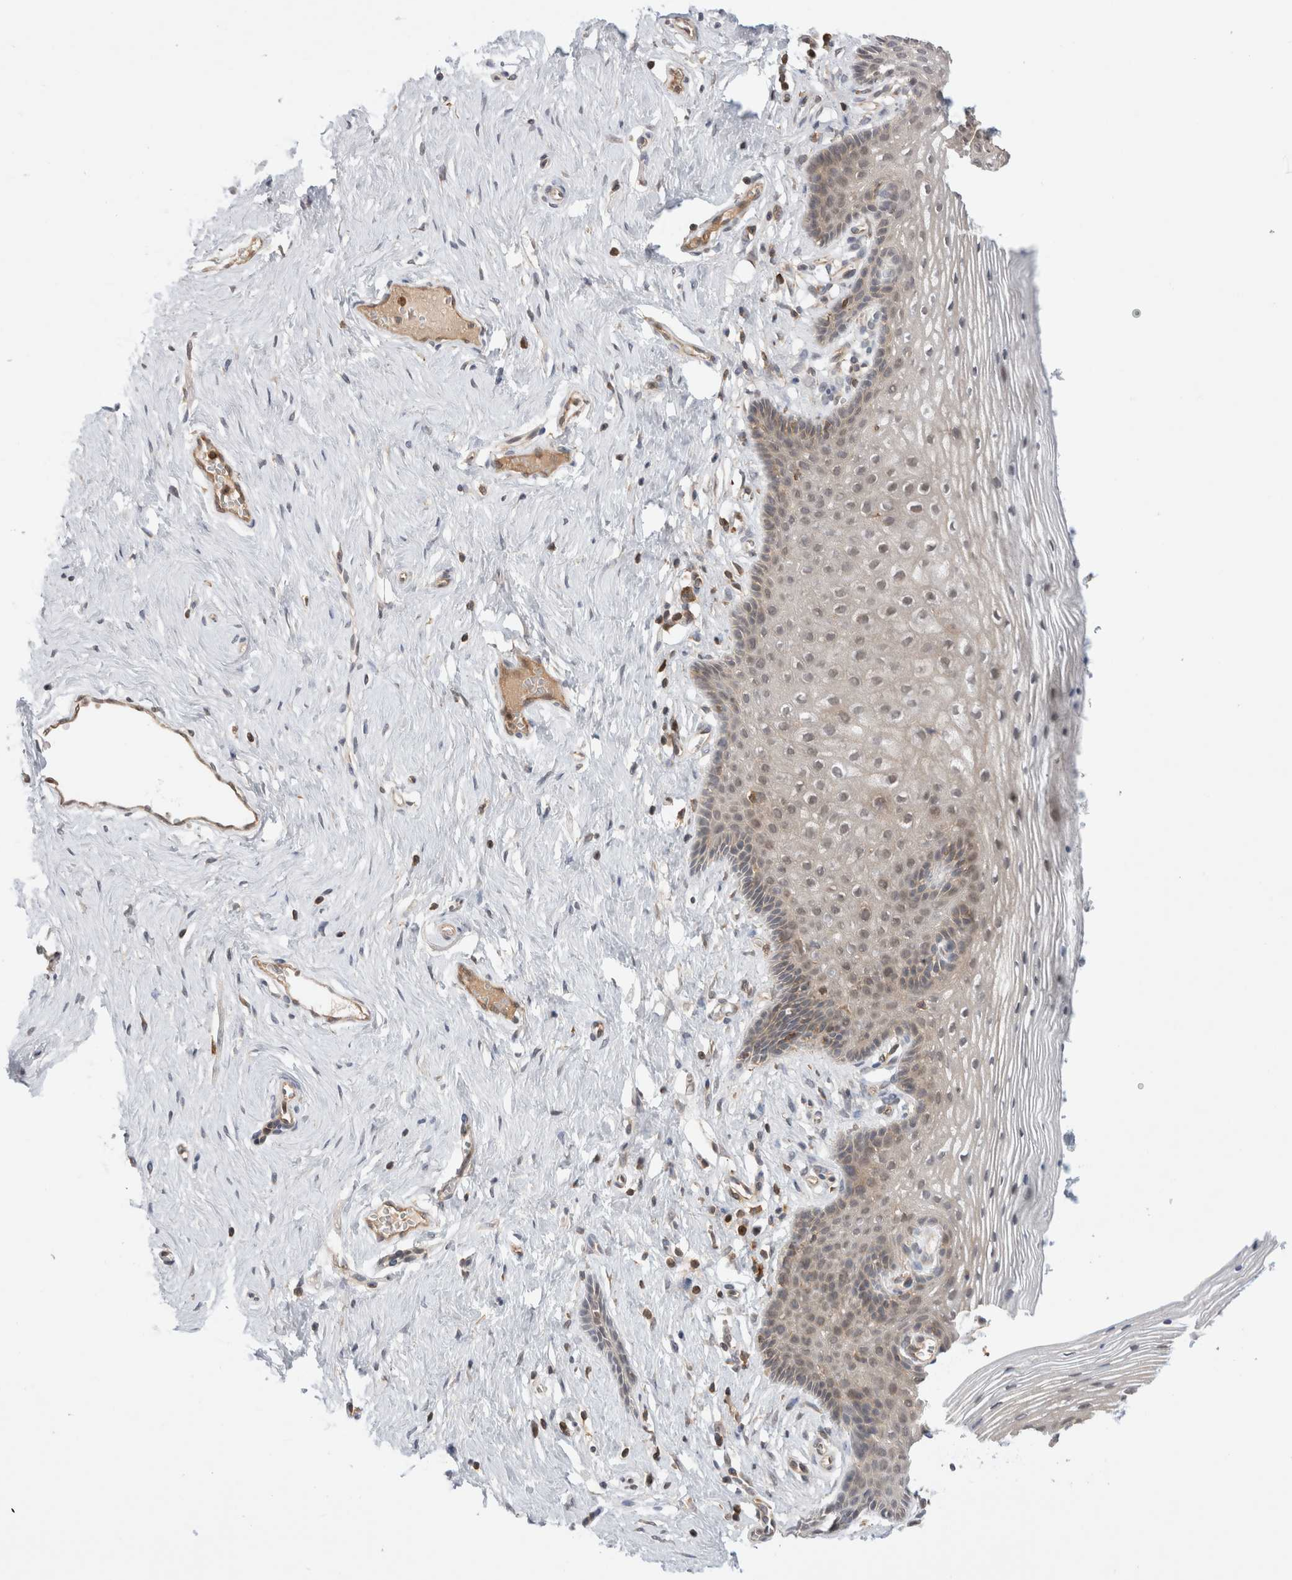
{"staining": {"intensity": "moderate", "quantity": "<25%", "location": "cytoplasmic/membranous"}, "tissue": "vagina", "cell_type": "Squamous epithelial cells", "image_type": "normal", "snomed": [{"axis": "morphology", "description": "Normal tissue, NOS"}, {"axis": "topography", "description": "Vagina"}], "caption": "An image of vagina stained for a protein exhibits moderate cytoplasmic/membranous brown staining in squamous epithelial cells.", "gene": "NFKB1", "patient": {"sex": "female", "age": 32}}